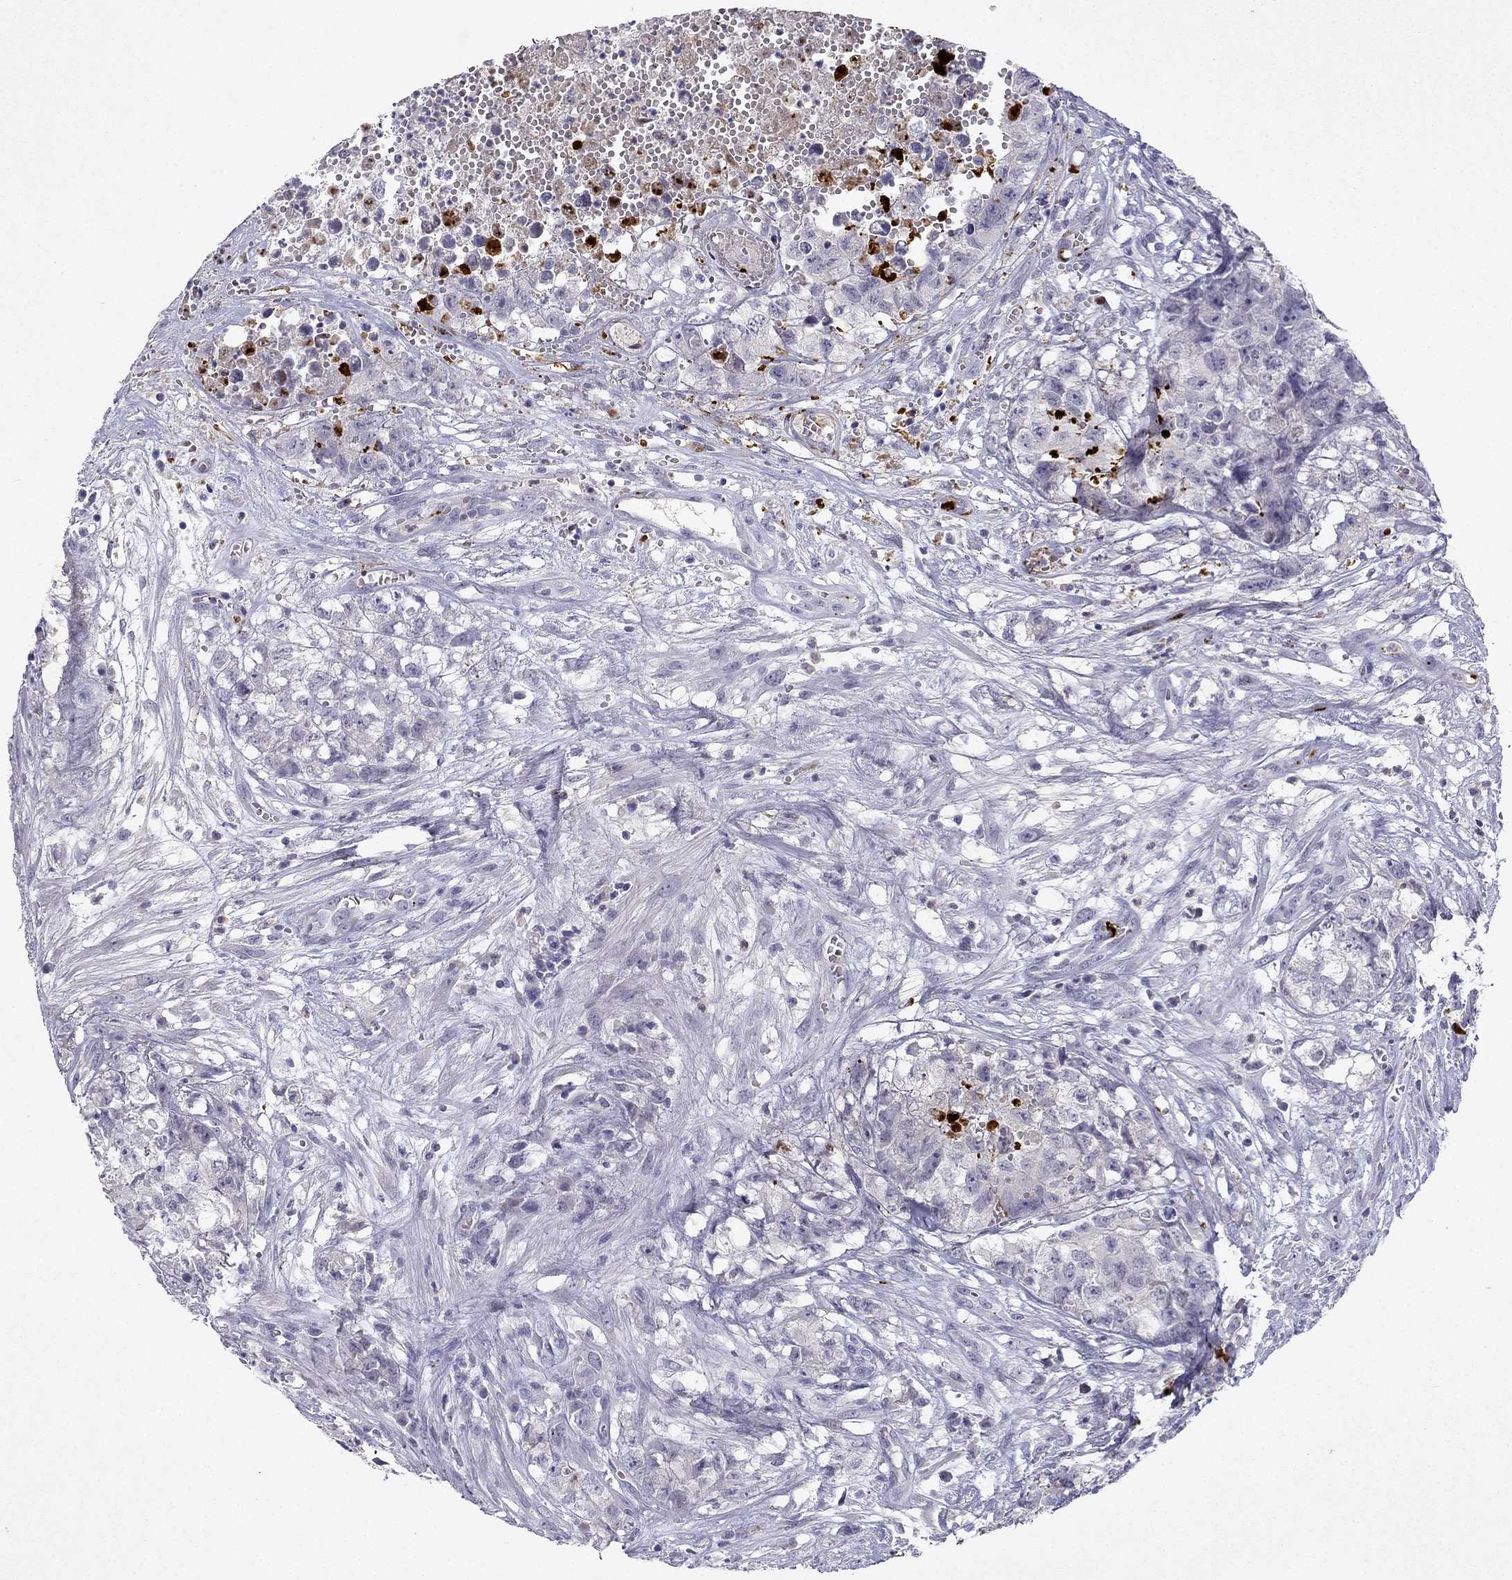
{"staining": {"intensity": "negative", "quantity": "none", "location": "none"}, "tissue": "testis cancer", "cell_type": "Tumor cells", "image_type": "cancer", "snomed": [{"axis": "morphology", "description": "Seminoma, NOS"}, {"axis": "morphology", "description": "Carcinoma, Embryonal, NOS"}, {"axis": "topography", "description": "Testis"}], "caption": "Immunohistochemistry of human testis seminoma reveals no expression in tumor cells.", "gene": "SLC6A4", "patient": {"sex": "male", "age": 22}}